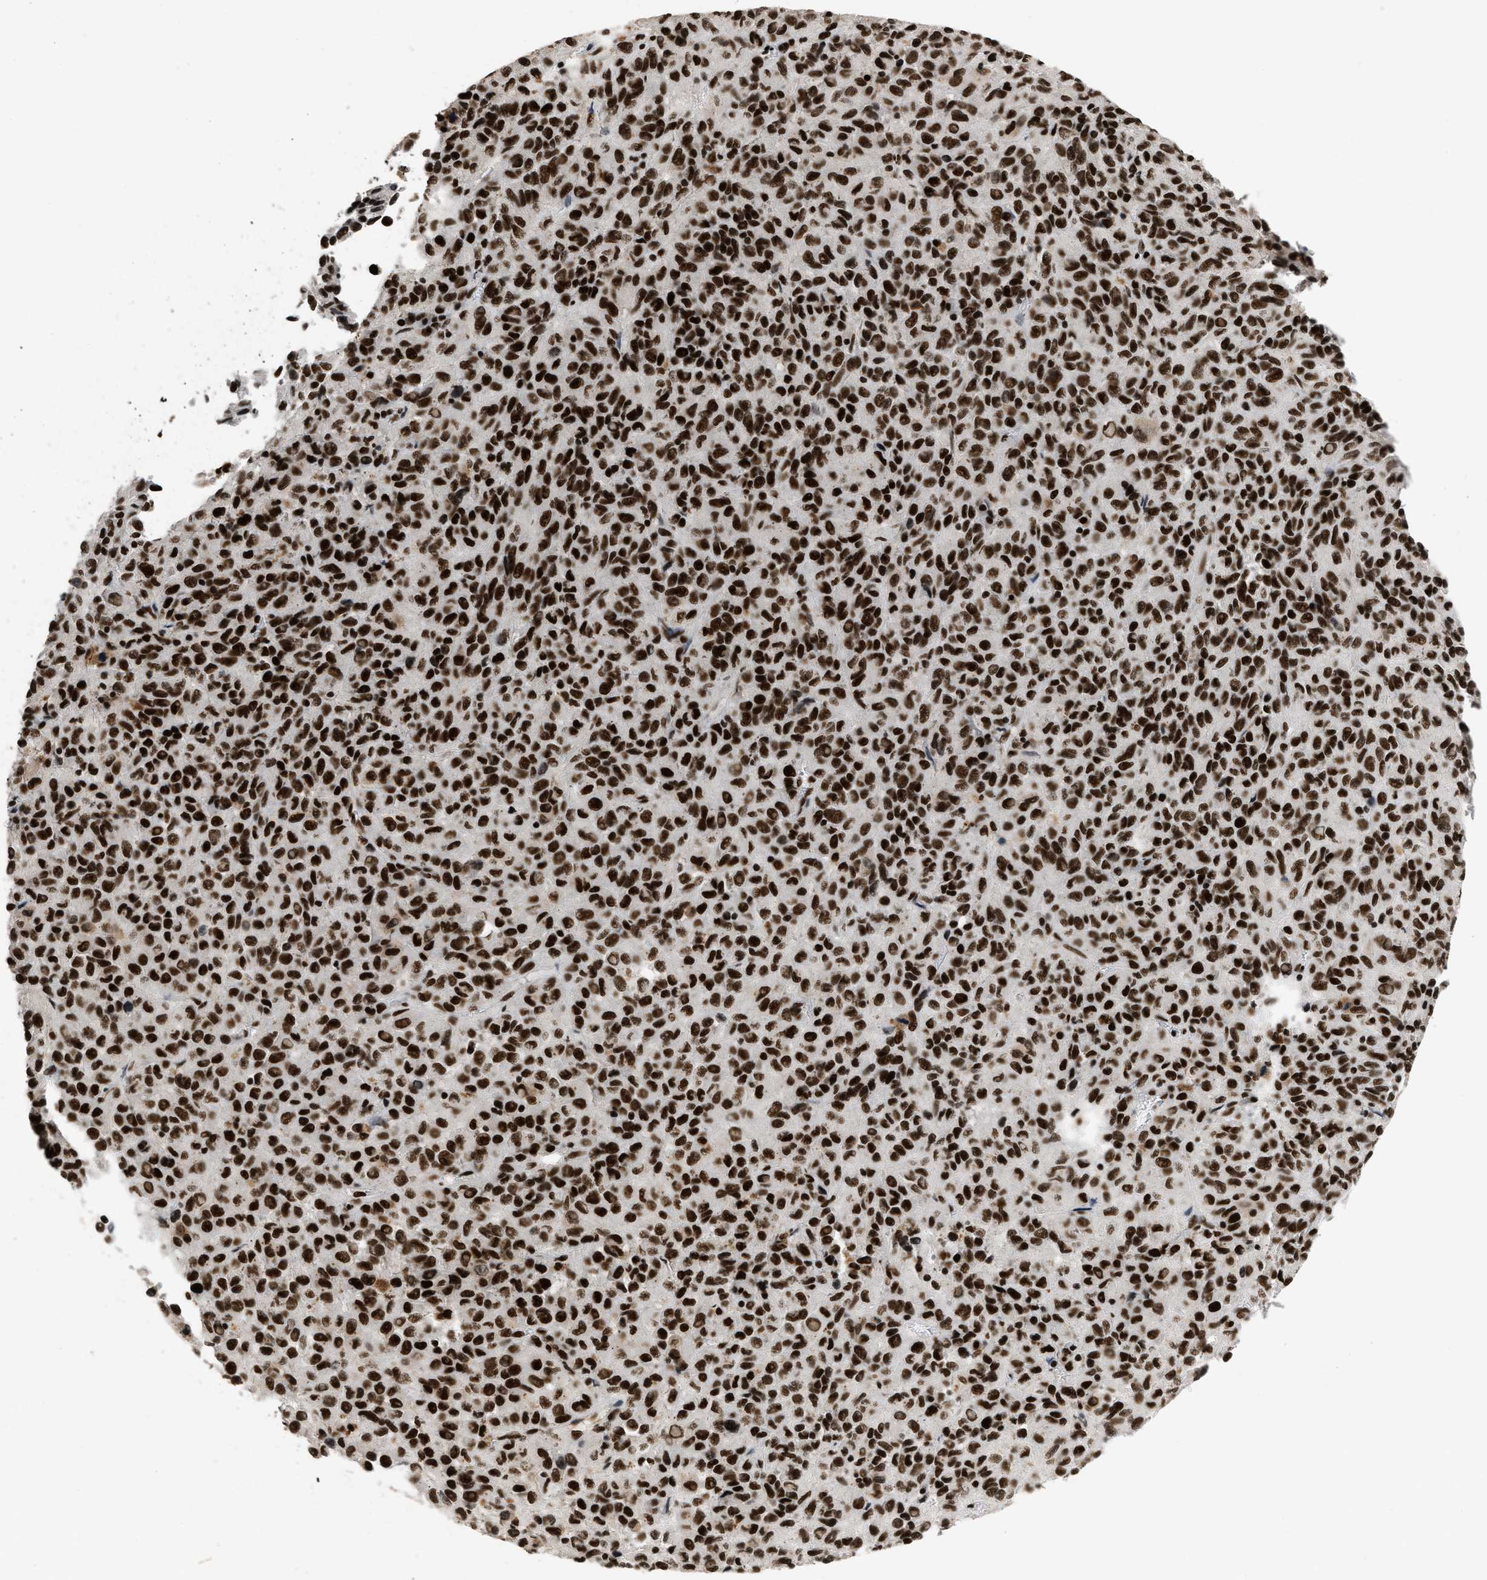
{"staining": {"intensity": "strong", "quantity": ">75%", "location": "nuclear"}, "tissue": "melanoma", "cell_type": "Tumor cells", "image_type": "cancer", "snomed": [{"axis": "morphology", "description": "Malignant melanoma, Metastatic site"}, {"axis": "topography", "description": "Lung"}], "caption": "Strong nuclear staining is seen in about >75% of tumor cells in malignant melanoma (metastatic site).", "gene": "SMARCB1", "patient": {"sex": "male", "age": 64}}